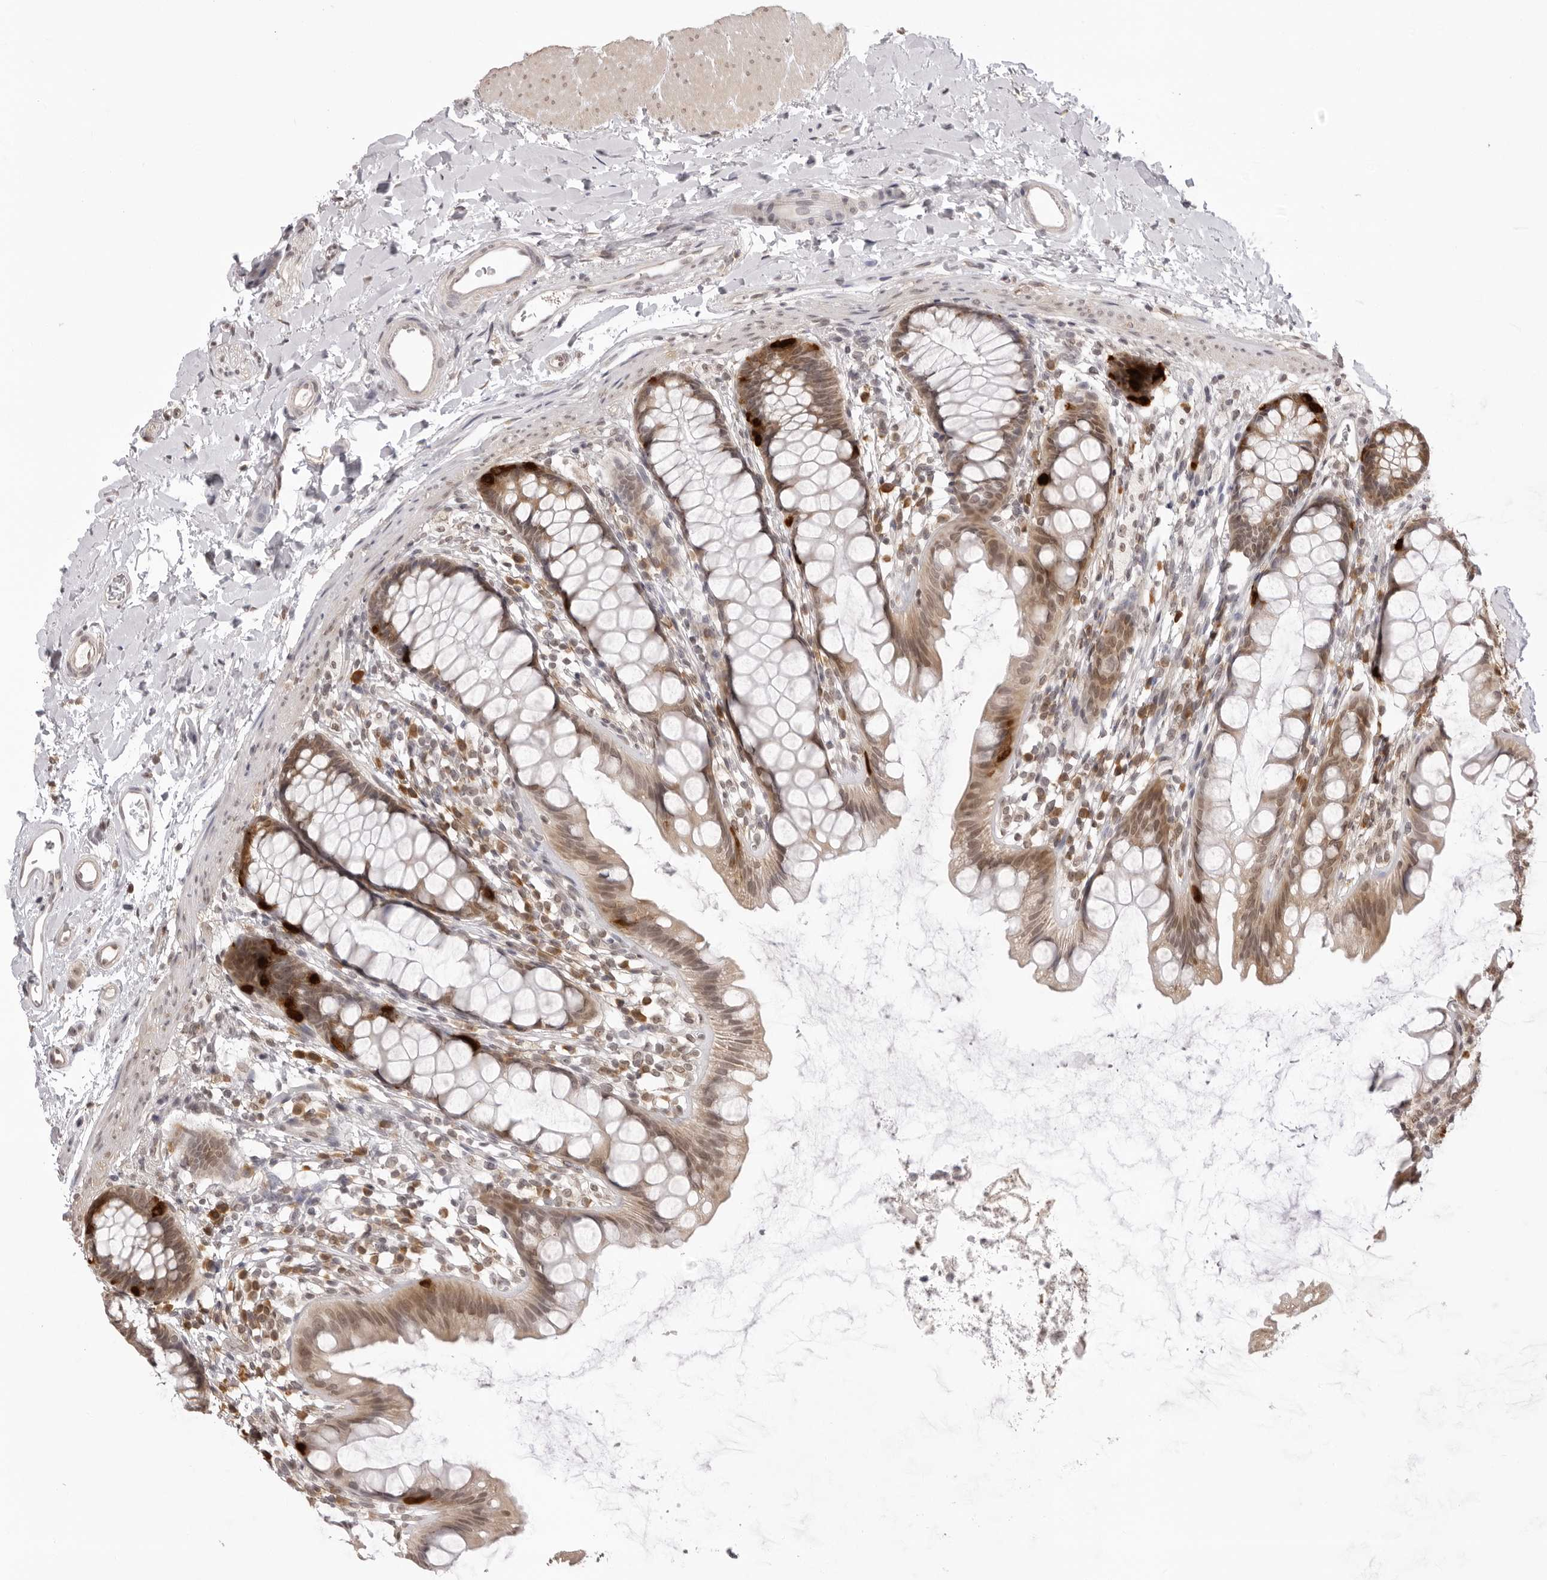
{"staining": {"intensity": "moderate", "quantity": ">75%", "location": "cytoplasmic/membranous,nuclear"}, "tissue": "rectum", "cell_type": "Glandular cells", "image_type": "normal", "snomed": [{"axis": "morphology", "description": "Normal tissue, NOS"}, {"axis": "topography", "description": "Rectum"}], "caption": "IHC (DAB) staining of benign rectum shows moderate cytoplasmic/membranous,nuclear protein expression in about >75% of glandular cells.", "gene": "ZC3H11A", "patient": {"sex": "female", "age": 65}}